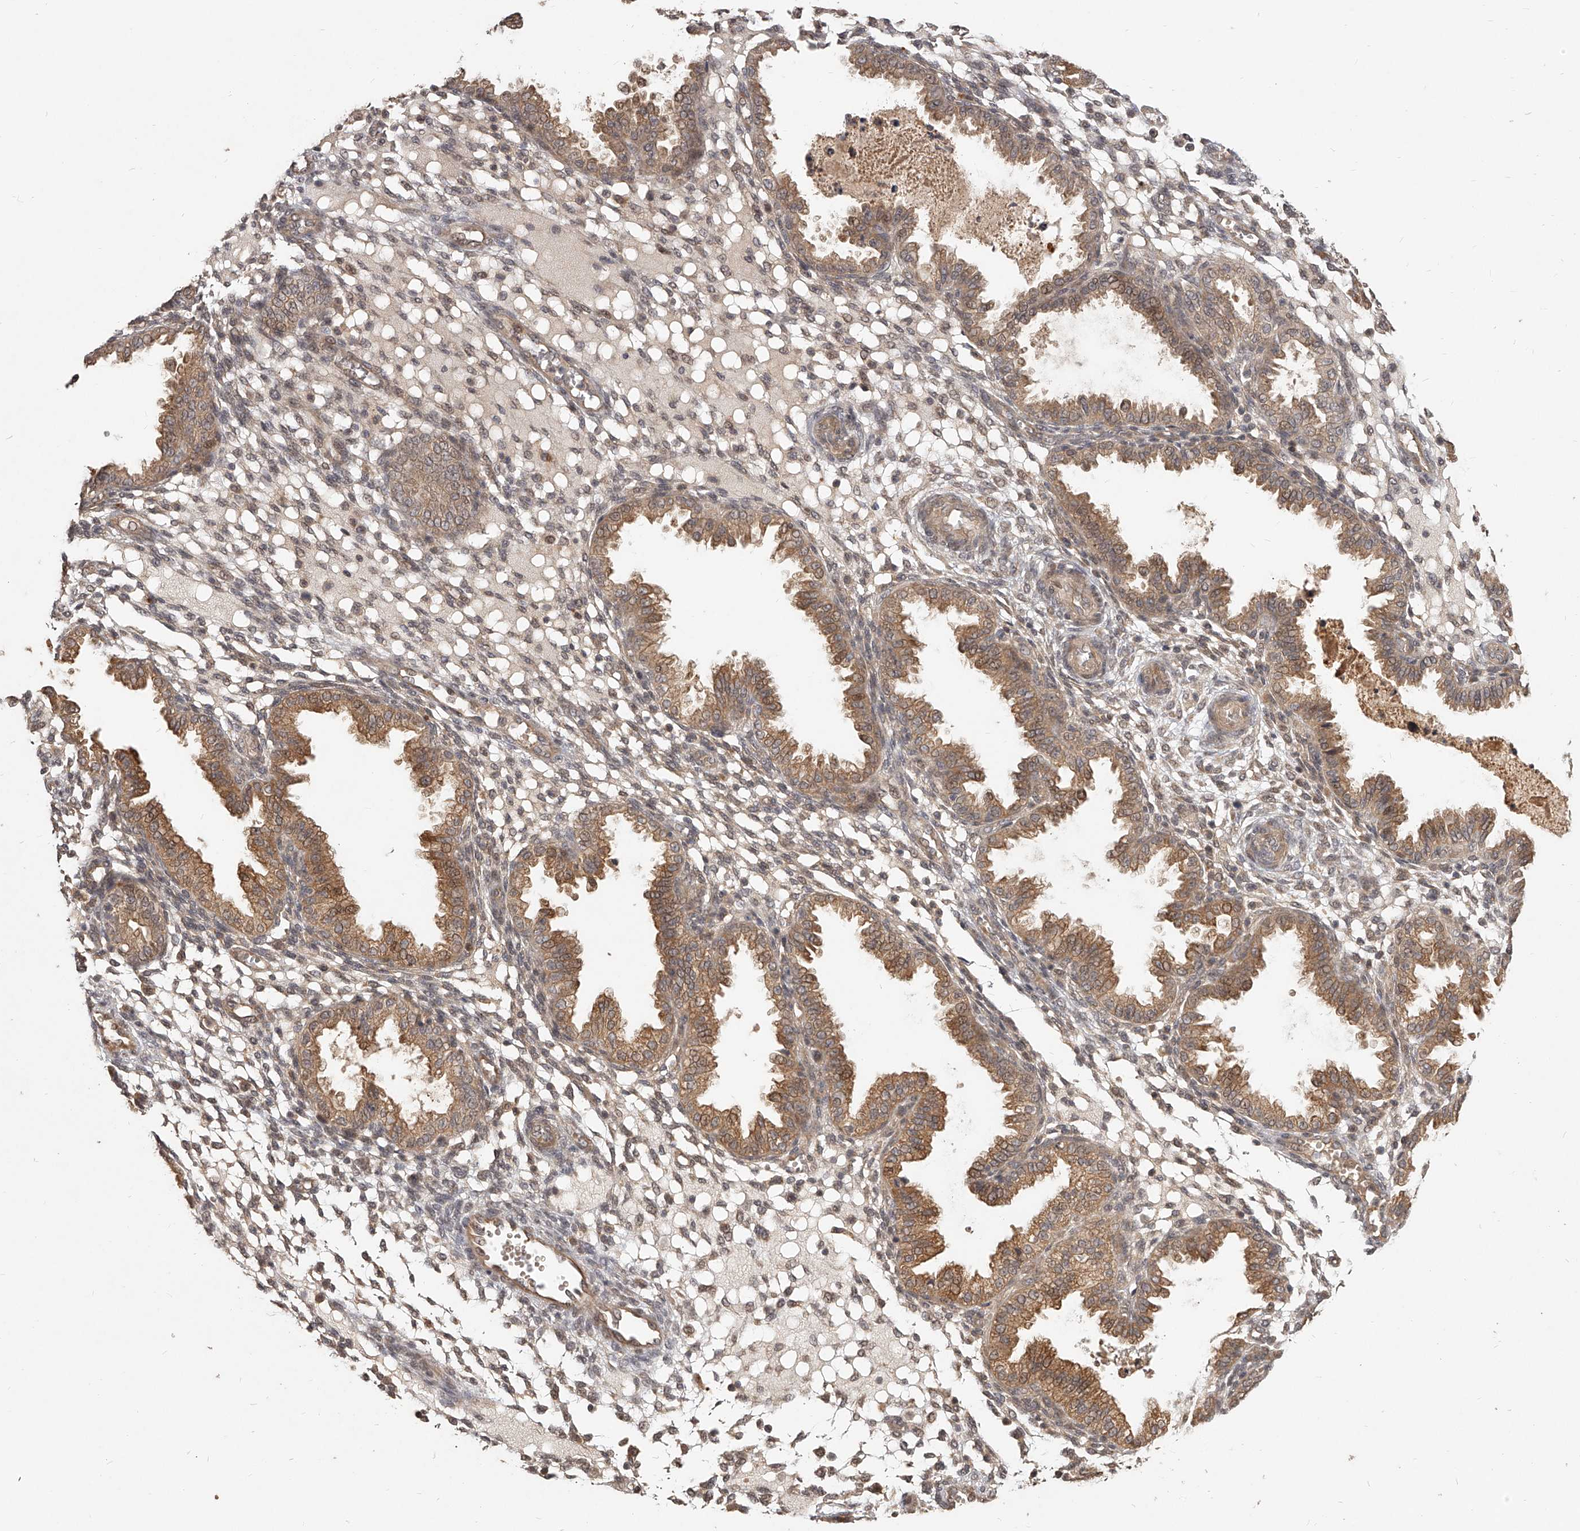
{"staining": {"intensity": "weak", "quantity": "25%-75%", "location": "cytoplasmic/membranous,nuclear"}, "tissue": "endometrium", "cell_type": "Cells in endometrial stroma", "image_type": "normal", "snomed": [{"axis": "morphology", "description": "Normal tissue, NOS"}, {"axis": "topography", "description": "Endometrium"}], "caption": "Weak cytoplasmic/membranous,nuclear expression is present in about 25%-75% of cells in endometrial stroma in unremarkable endometrium. The protein of interest is shown in brown color, while the nuclei are stained blue.", "gene": "SLC37A1", "patient": {"sex": "female", "age": 33}}